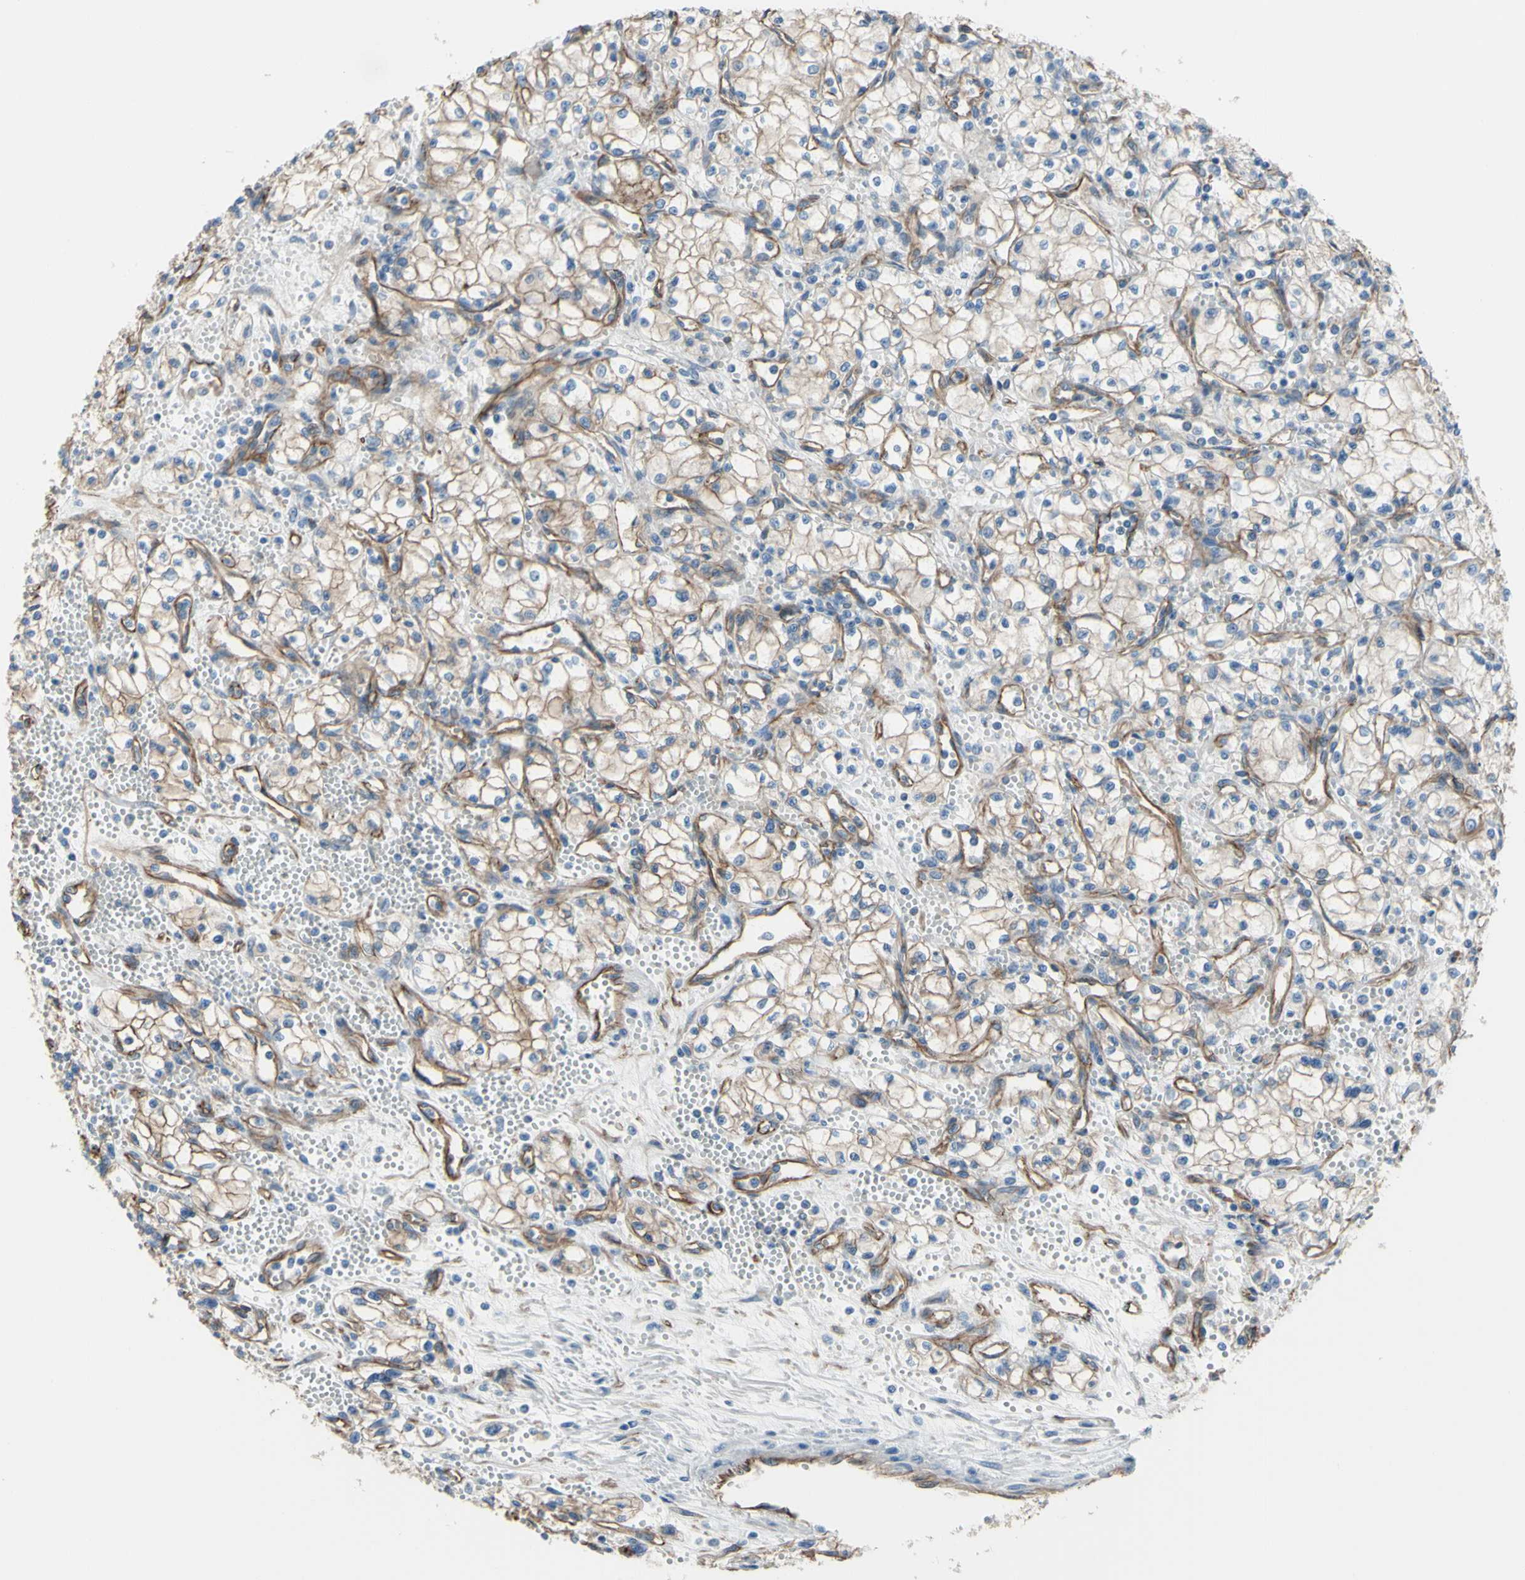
{"staining": {"intensity": "moderate", "quantity": ">75%", "location": "cytoplasmic/membranous"}, "tissue": "renal cancer", "cell_type": "Tumor cells", "image_type": "cancer", "snomed": [{"axis": "morphology", "description": "Normal tissue, NOS"}, {"axis": "morphology", "description": "Adenocarcinoma, NOS"}, {"axis": "topography", "description": "Kidney"}], "caption": "Renal adenocarcinoma stained with DAB immunohistochemistry demonstrates medium levels of moderate cytoplasmic/membranous positivity in about >75% of tumor cells.", "gene": "TPBG", "patient": {"sex": "male", "age": 59}}